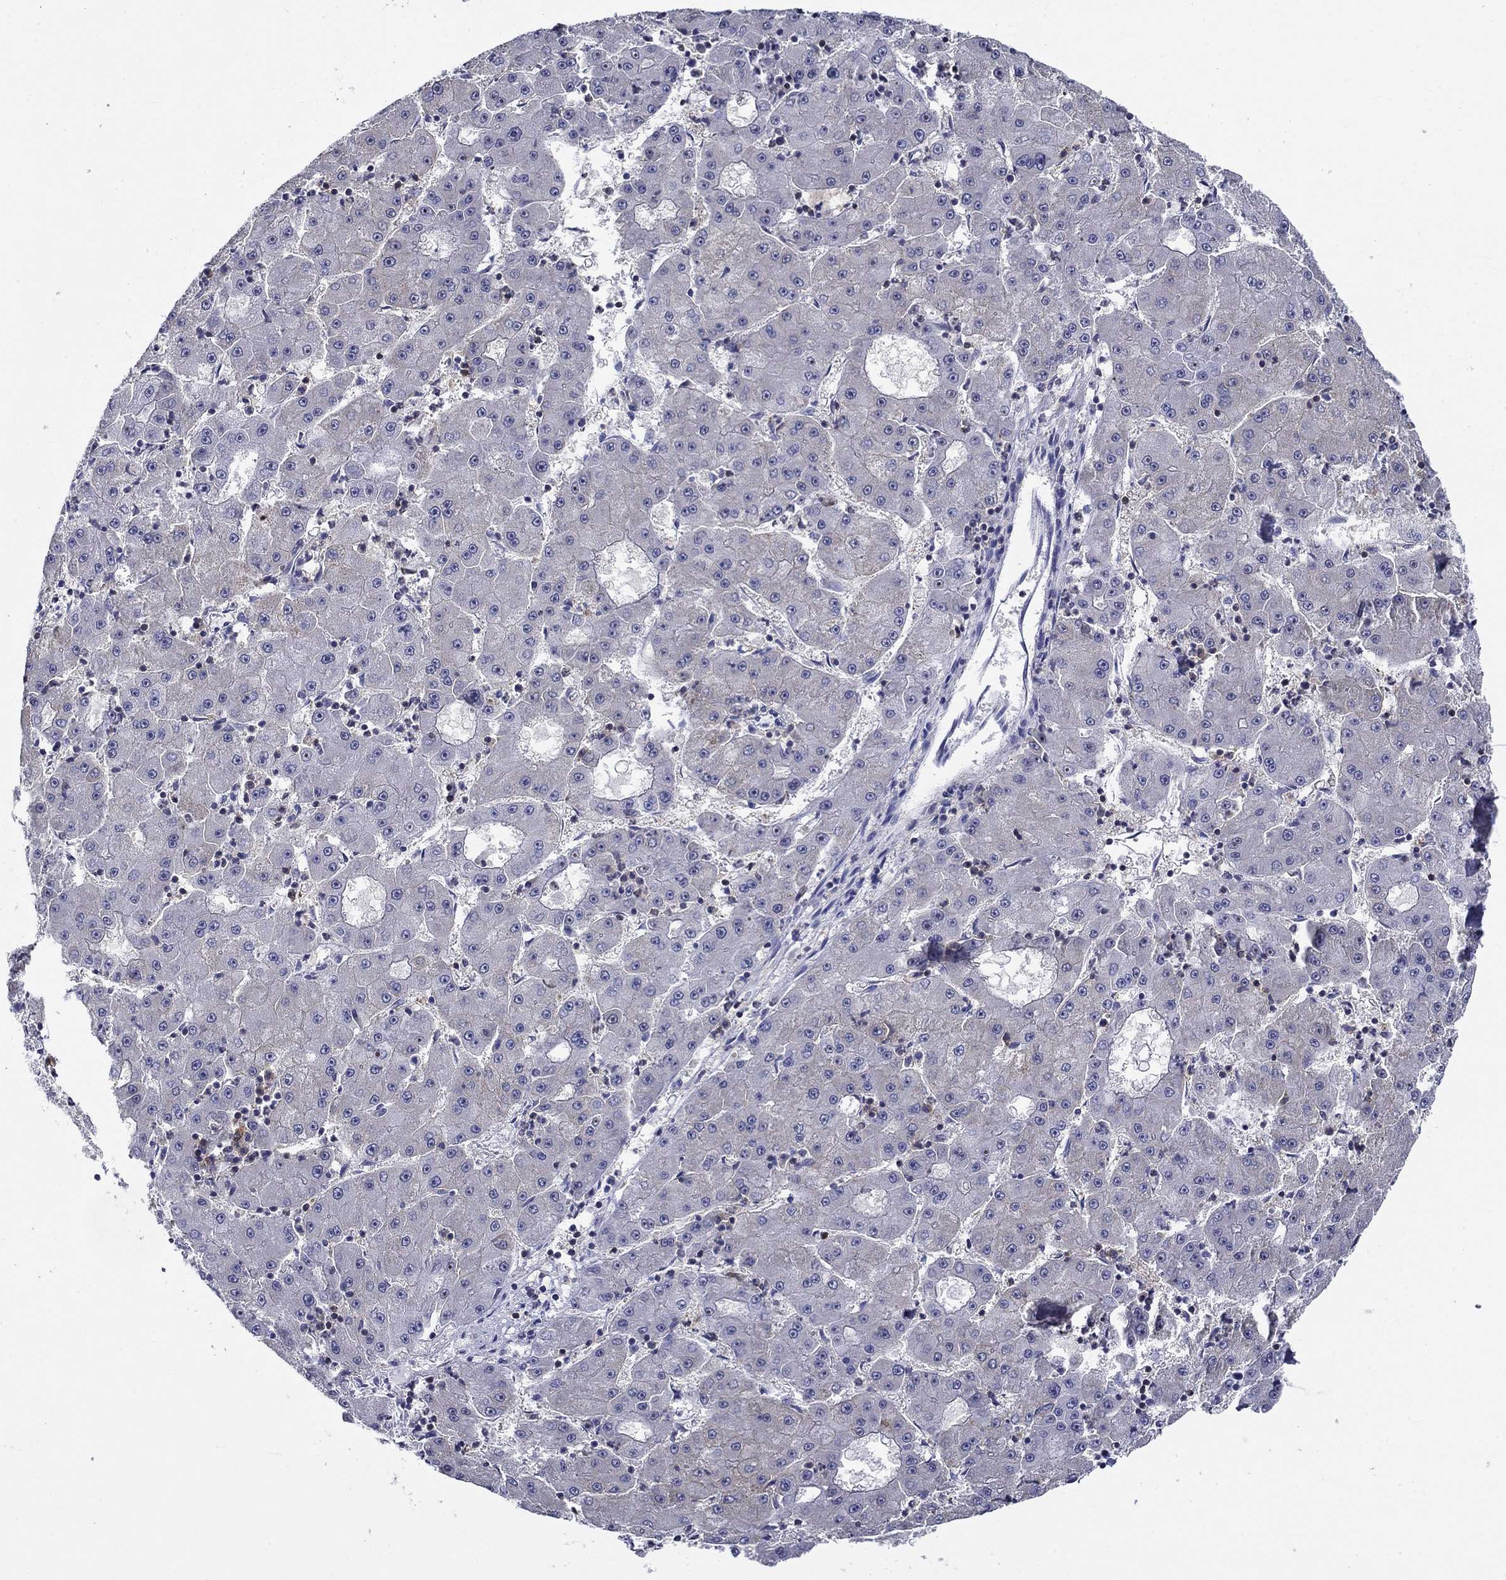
{"staining": {"intensity": "negative", "quantity": "none", "location": "none"}, "tissue": "liver cancer", "cell_type": "Tumor cells", "image_type": "cancer", "snomed": [{"axis": "morphology", "description": "Carcinoma, Hepatocellular, NOS"}, {"axis": "topography", "description": "Liver"}], "caption": "High magnification brightfield microscopy of liver cancer (hepatocellular carcinoma) stained with DAB (3,3'-diaminobenzidine) (brown) and counterstained with hematoxylin (blue): tumor cells show no significant expression.", "gene": "POU2F2", "patient": {"sex": "male", "age": 73}}